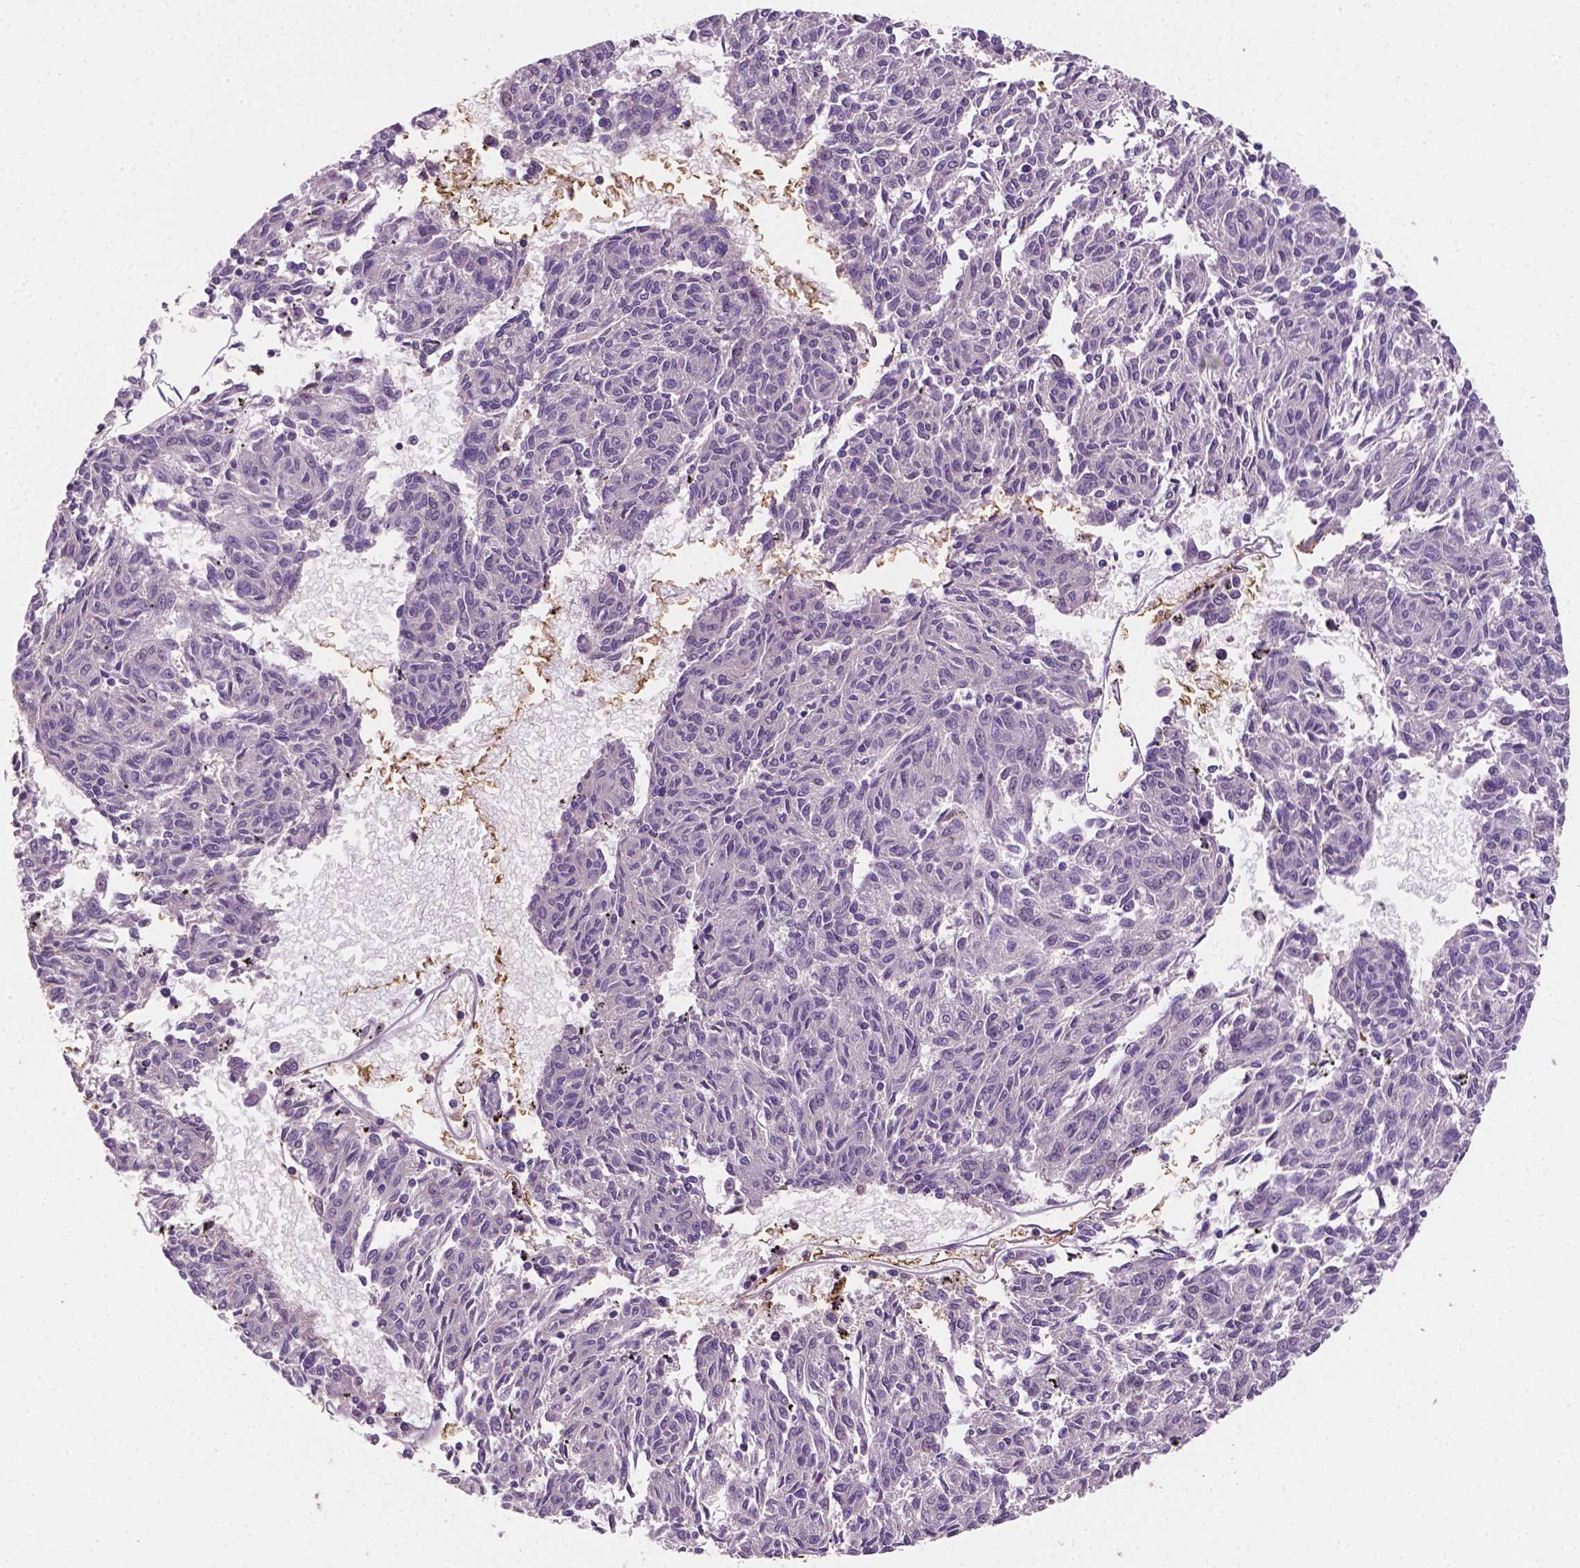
{"staining": {"intensity": "negative", "quantity": "none", "location": "none"}, "tissue": "melanoma", "cell_type": "Tumor cells", "image_type": "cancer", "snomed": [{"axis": "morphology", "description": "Malignant melanoma, NOS"}, {"axis": "topography", "description": "Skin"}], "caption": "This is an immunohistochemistry (IHC) histopathology image of malignant melanoma. There is no staining in tumor cells.", "gene": "MROH6", "patient": {"sex": "female", "age": 72}}